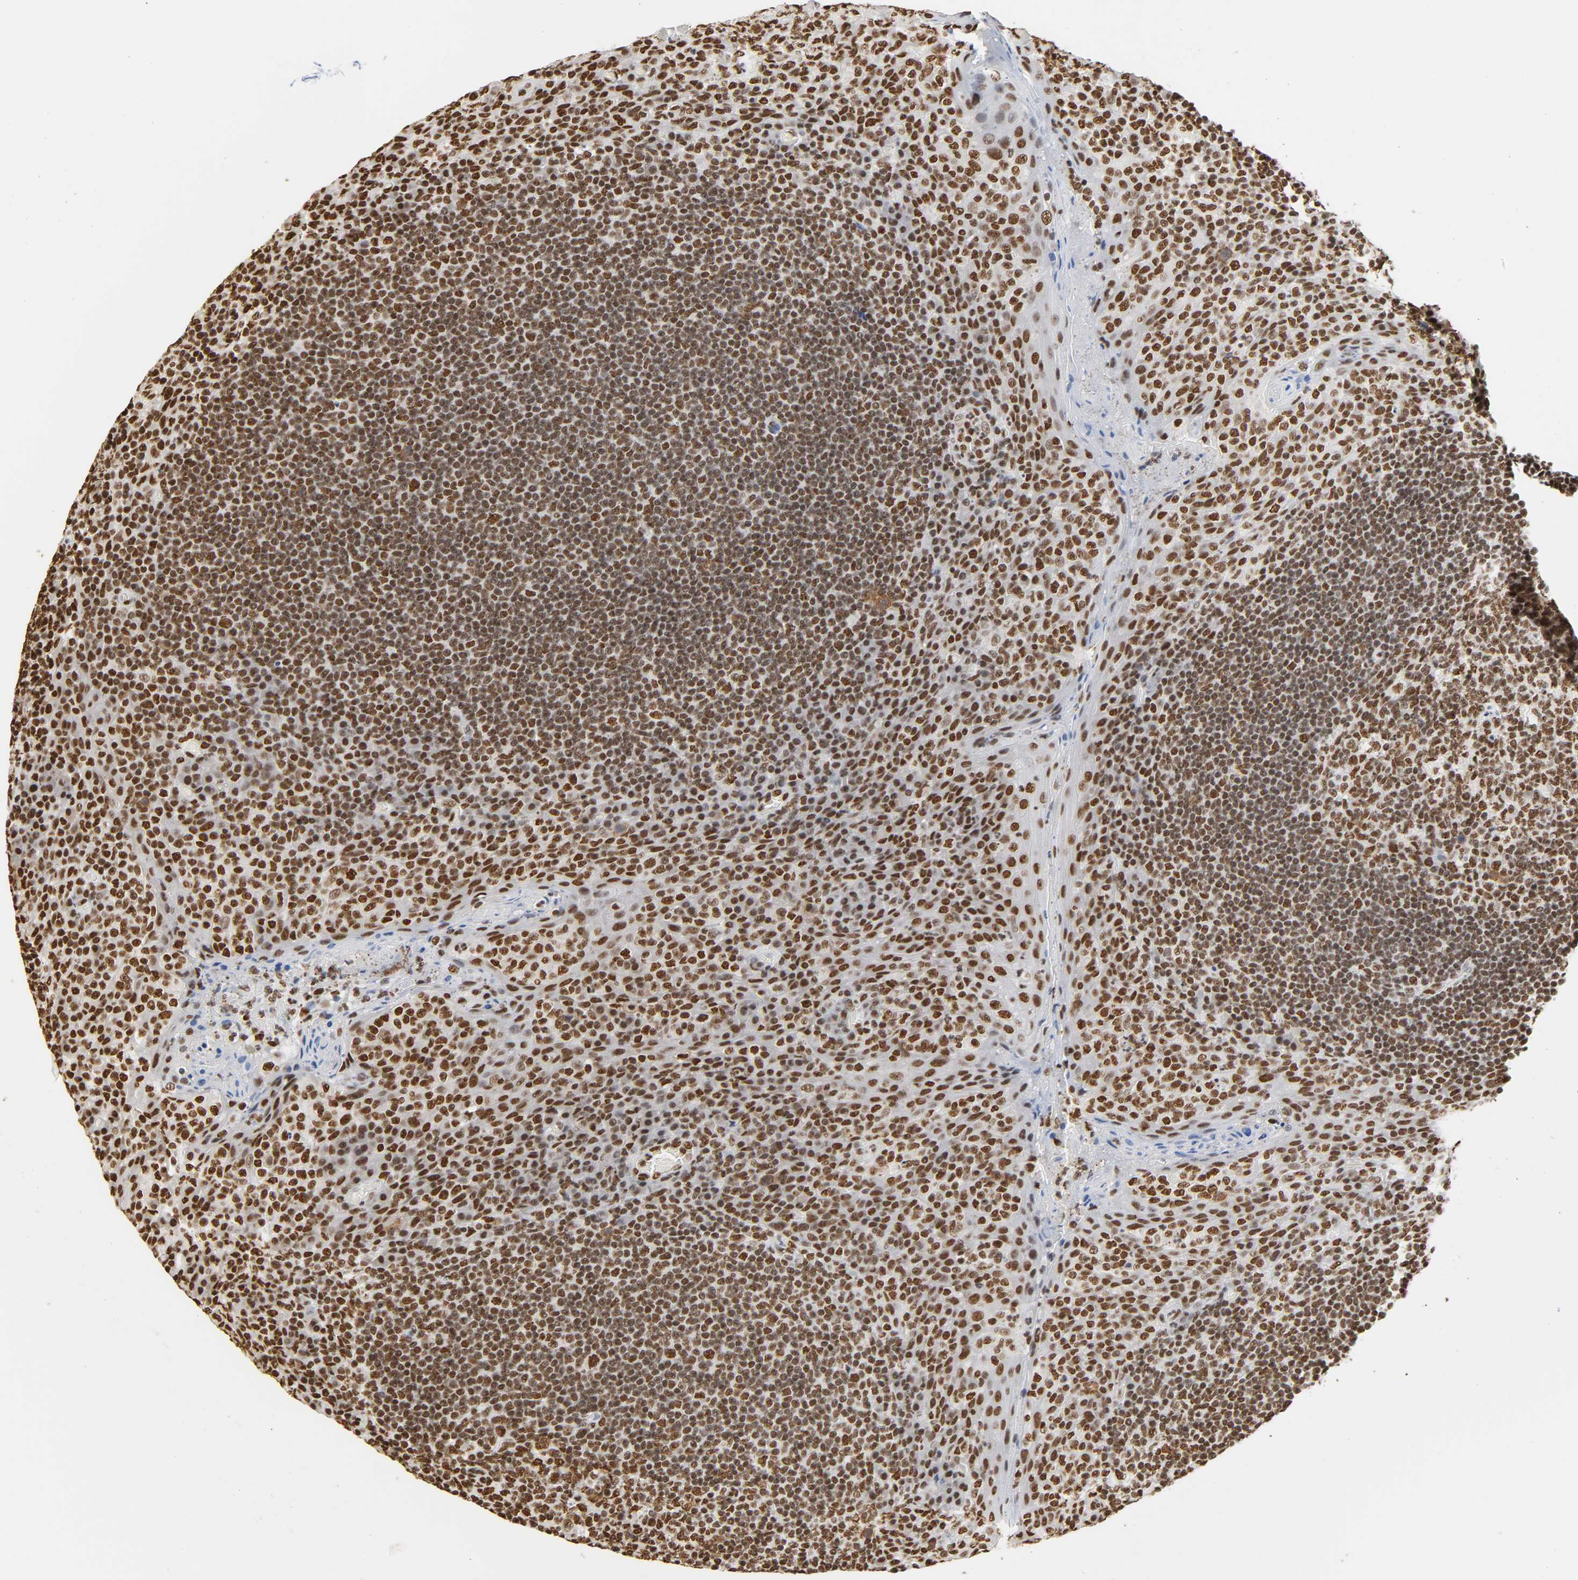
{"staining": {"intensity": "moderate", "quantity": ">75%", "location": "nuclear"}, "tissue": "tonsil", "cell_type": "Germinal center cells", "image_type": "normal", "snomed": [{"axis": "morphology", "description": "Normal tissue, NOS"}, {"axis": "topography", "description": "Tonsil"}], "caption": "About >75% of germinal center cells in benign human tonsil exhibit moderate nuclear protein positivity as visualized by brown immunohistochemical staining.", "gene": "HNRNPC", "patient": {"sex": "male", "age": 17}}